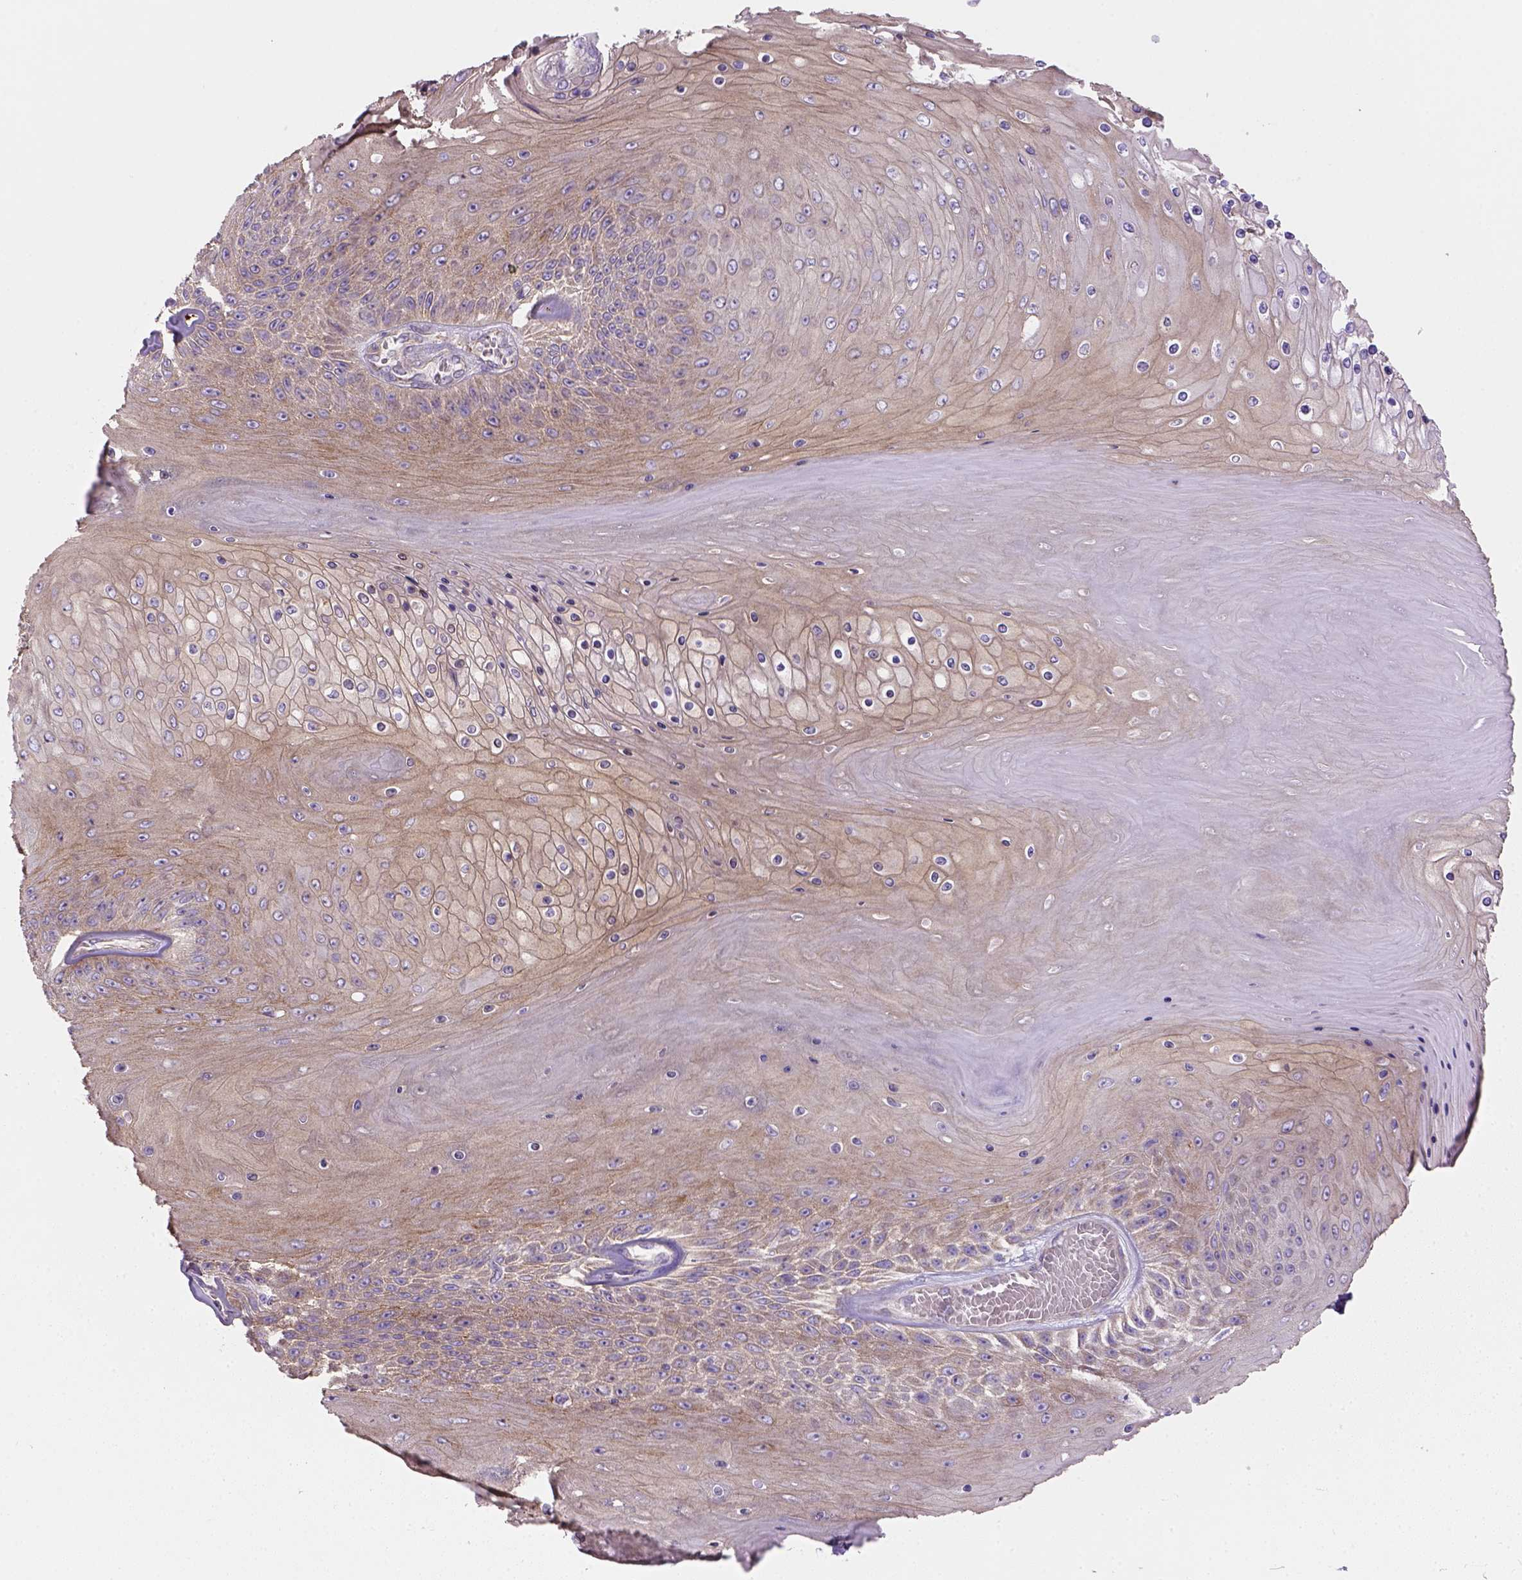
{"staining": {"intensity": "weak", "quantity": "25%-75%", "location": "cytoplasmic/membranous"}, "tissue": "skin cancer", "cell_type": "Tumor cells", "image_type": "cancer", "snomed": [{"axis": "morphology", "description": "Squamous cell carcinoma, NOS"}, {"axis": "topography", "description": "Skin"}], "caption": "A brown stain labels weak cytoplasmic/membranous positivity of a protein in human skin cancer tumor cells. (DAB (3,3'-diaminobenzidine) = brown stain, brightfield microscopy at high magnification).", "gene": "HTRA1", "patient": {"sex": "male", "age": 62}}